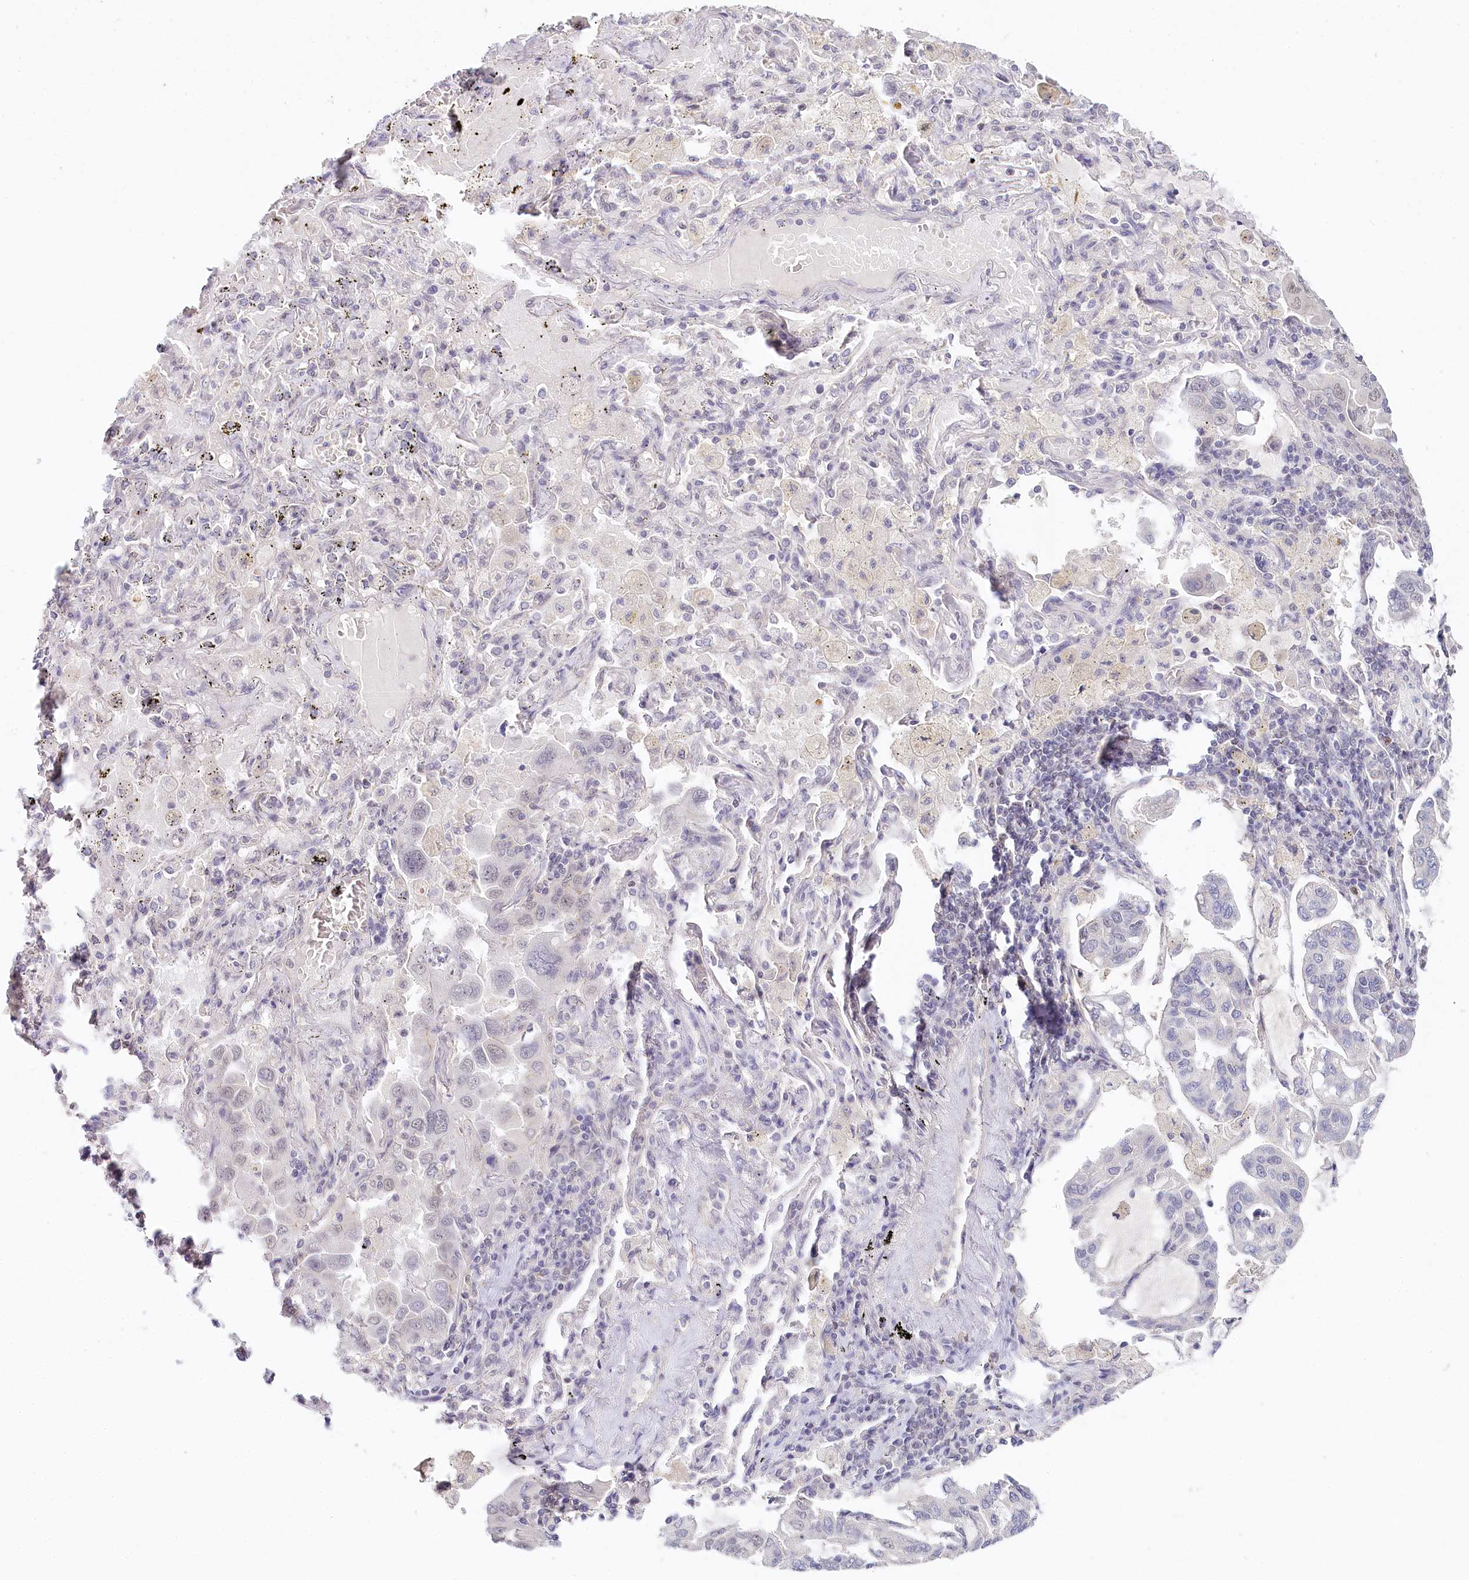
{"staining": {"intensity": "negative", "quantity": "none", "location": "none"}, "tissue": "lung cancer", "cell_type": "Tumor cells", "image_type": "cancer", "snomed": [{"axis": "morphology", "description": "Adenocarcinoma, NOS"}, {"axis": "topography", "description": "Lung"}], "caption": "Tumor cells show no significant positivity in lung adenocarcinoma.", "gene": "AMTN", "patient": {"sex": "male", "age": 64}}